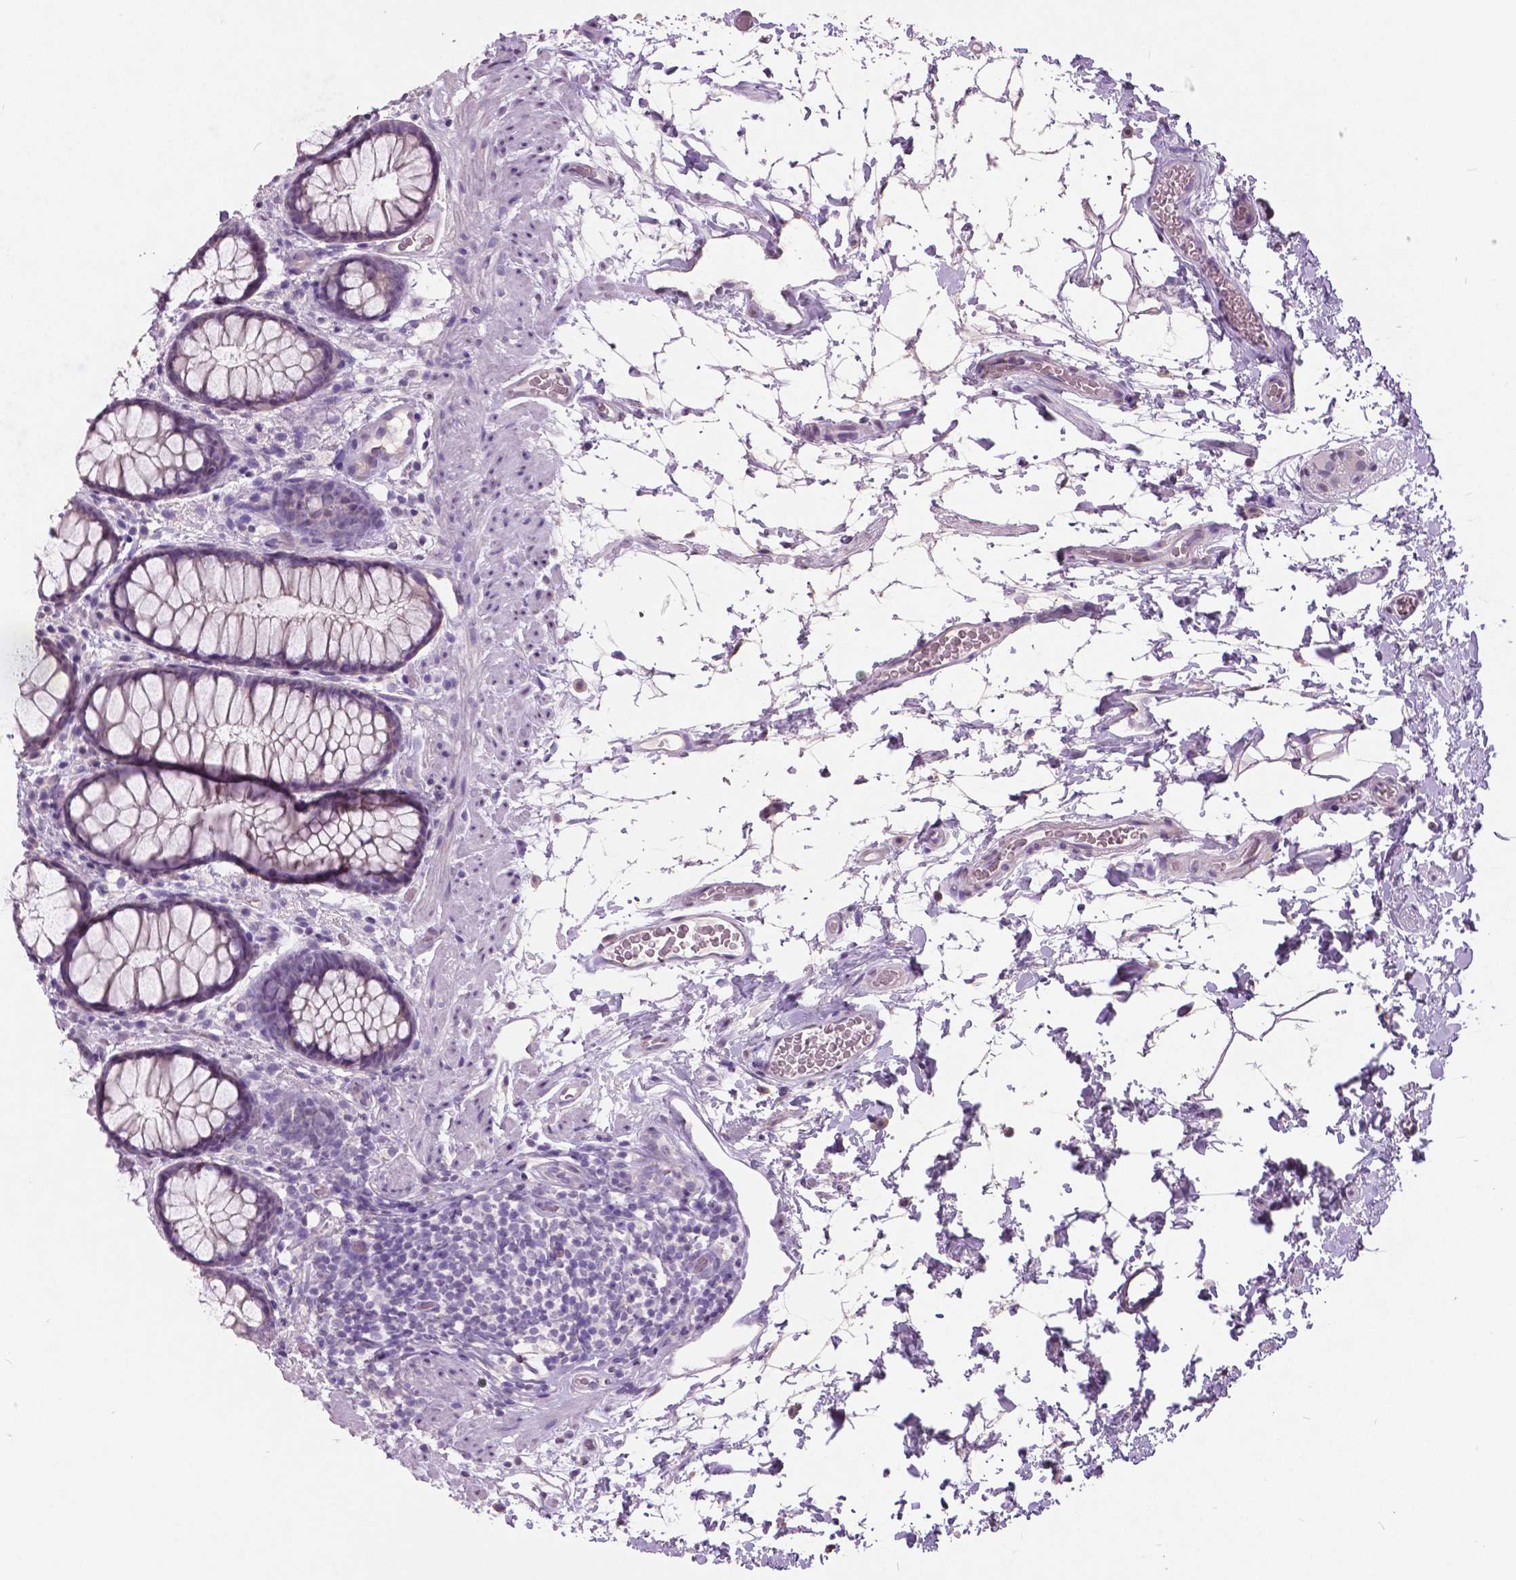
{"staining": {"intensity": "weak", "quantity": "<25%", "location": "cytoplasmic/membranous"}, "tissue": "rectum", "cell_type": "Glandular cells", "image_type": "normal", "snomed": [{"axis": "morphology", "description": "Normal tissue, NOS"}, {"axis": "topography", "description": "Rectum"}], "caption": "IHC of benign rectum displays no staining in glandular cells. (Stains: DAB (3,3'-diaminobenzidine) IHC with hematoxylin counter stain, Microscopy: brightfield microscopy at high magnification).", "gene": "GRIN2A", "patient": {"sex": "female", "age": 62}}